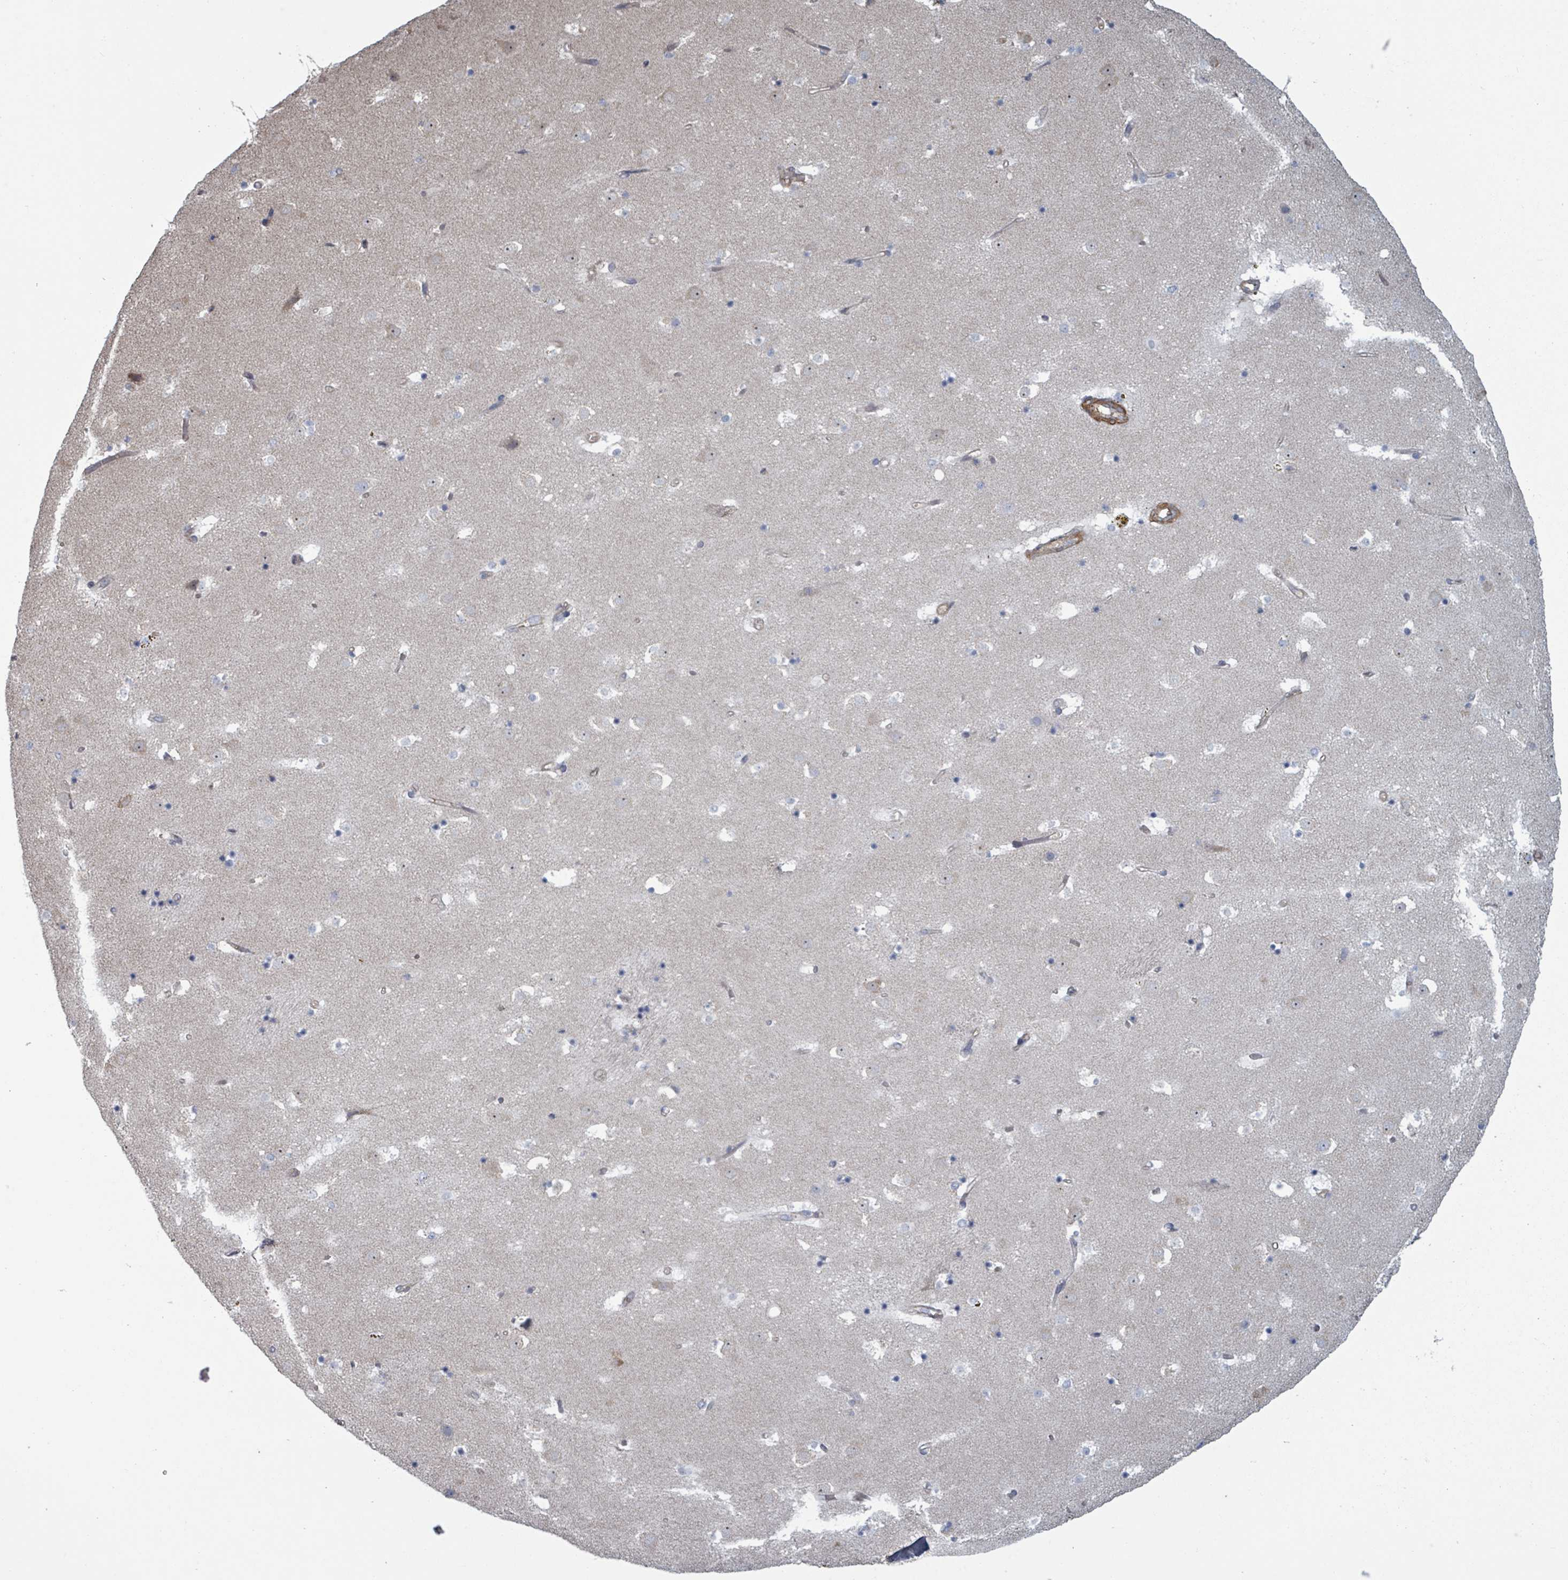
{"staining": {"intensity": "negative", "quantity": "none", "location": "none"}, "tissue": "caudate", "cell_type": "Glial cells", "image_type": "normal", "snomed": [{"axis": "morphology", "description": "Normal tissue, NOS"}, {"axis": "topography", "description": "Lateral ventricle wall"}], "caption": "Caudate stained for a protein using immunohistochemistry reveals no positivity glial cells.", "gene": "ADCK1", "patient": {"sex": "male", "age": 58}}